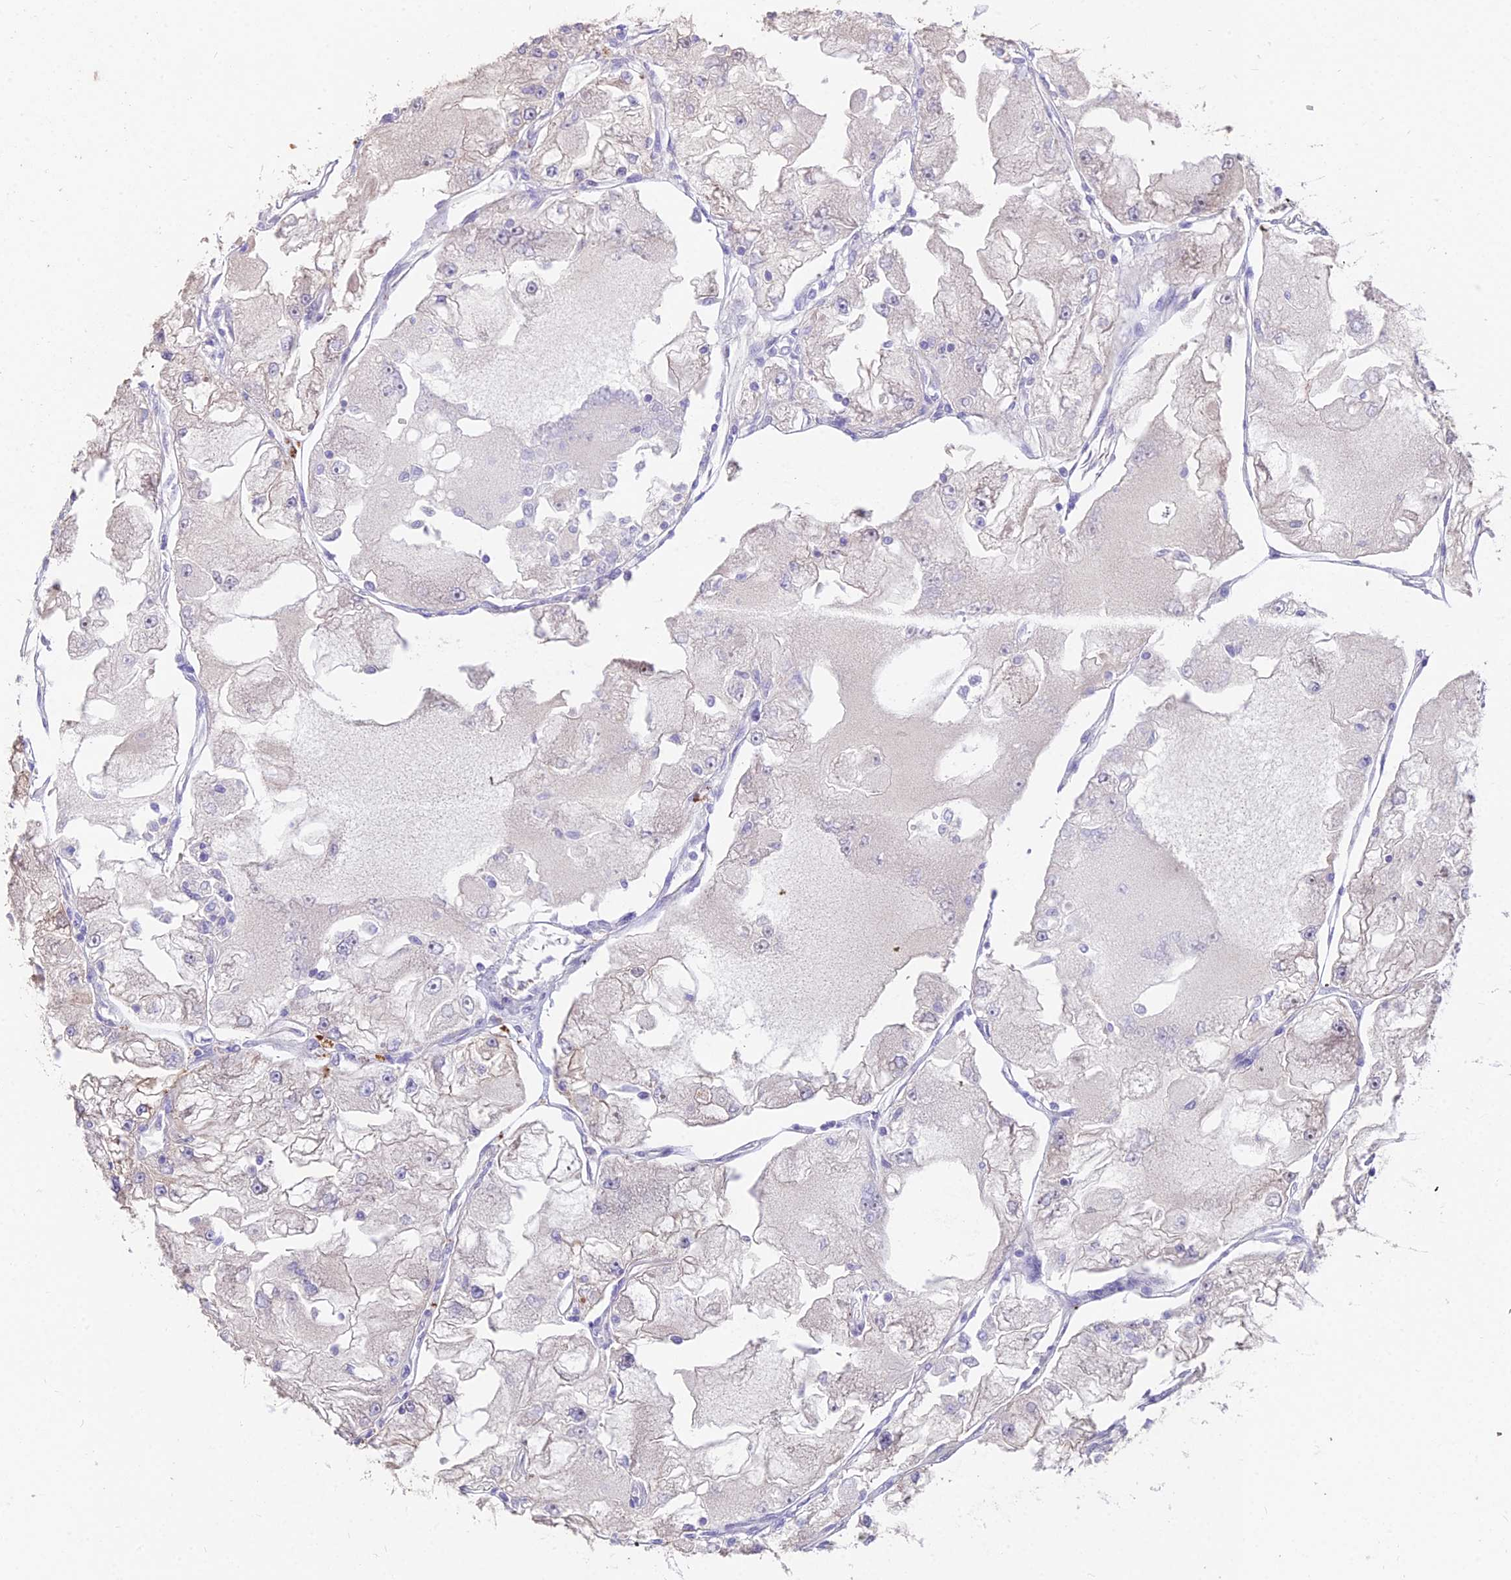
{"staining": {"intensity": "negative", "quantity": "none", "location": "none"}, "tissue": "renal cancer", "cell_type": "Tumor cells", "image_type": "cancer", "snomed": [{"axis": "morphology", "description": "Adenocarcinoma, NOS"}, {"axis": "topography", "description": "Kidney"}], "caption": "A histopathology image of human renal adenocarcinoma is negative for staining in tumor cells. (Brightfield microscopy of DAB immunohistochemistry at high magnification).", "gene": "FAM168B", "patient": {"sex": "female", "age": 72}}